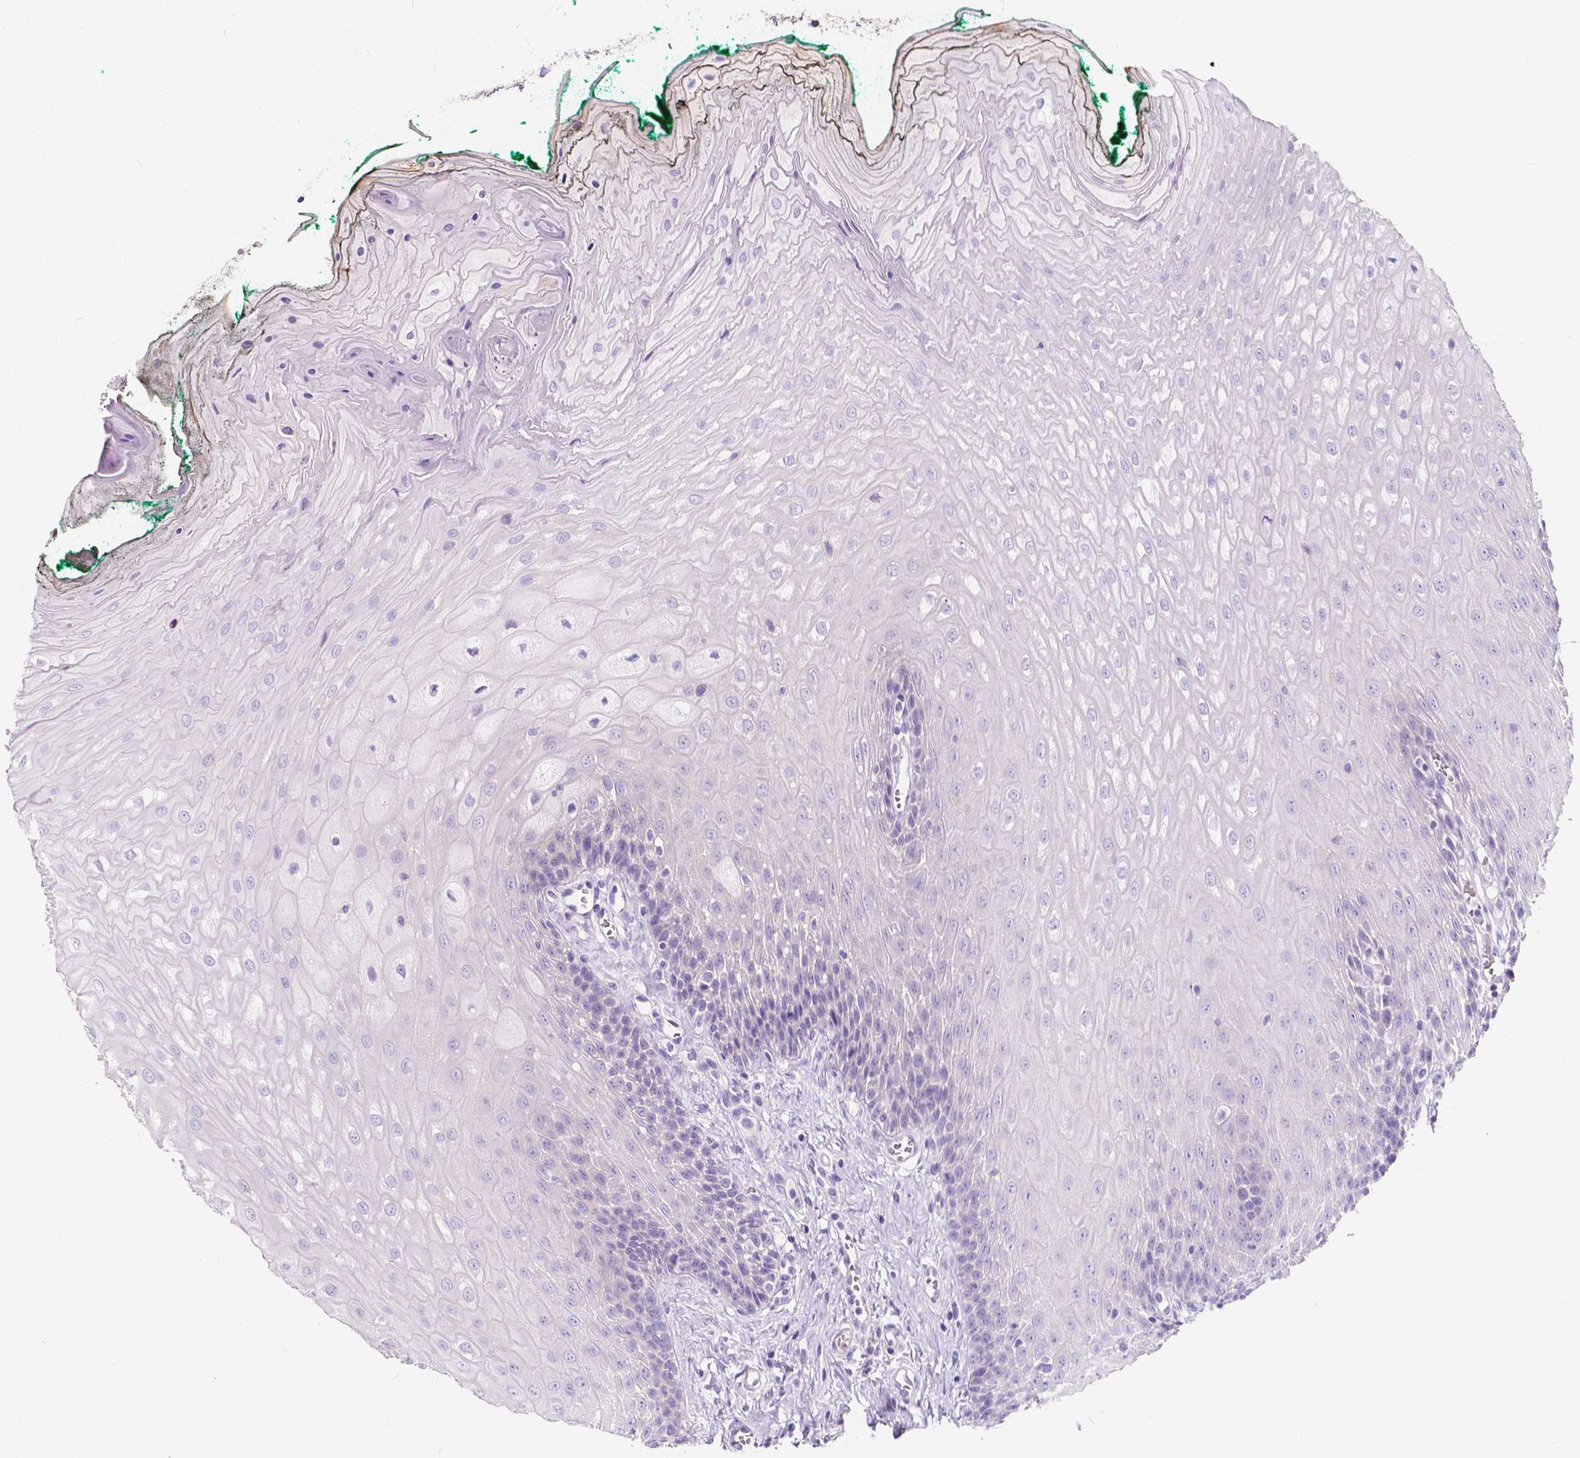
{"staining": {"intensity": "negative", "quantity": "none", "location": "none"}, "tissue": "oral mucosa", "cell_type": "Squamous epithelial cells", "image_type": "normal", "snomed": [{"axis": "morphology", "description": "Normal tissue, NOS"}, {"axis": "topography", "description": "Oral tissue"}], "caption": "IHC photomicrograph of unremarkable human oral mucosa stained for a protein (brown), which demonstrates no staining in squamous epithelial cells. (Immunohistochemistry, brightfield microscopy, high magnification).", "gene": "CLSTN2", "patient": {"sex": "female", "age": 68}}